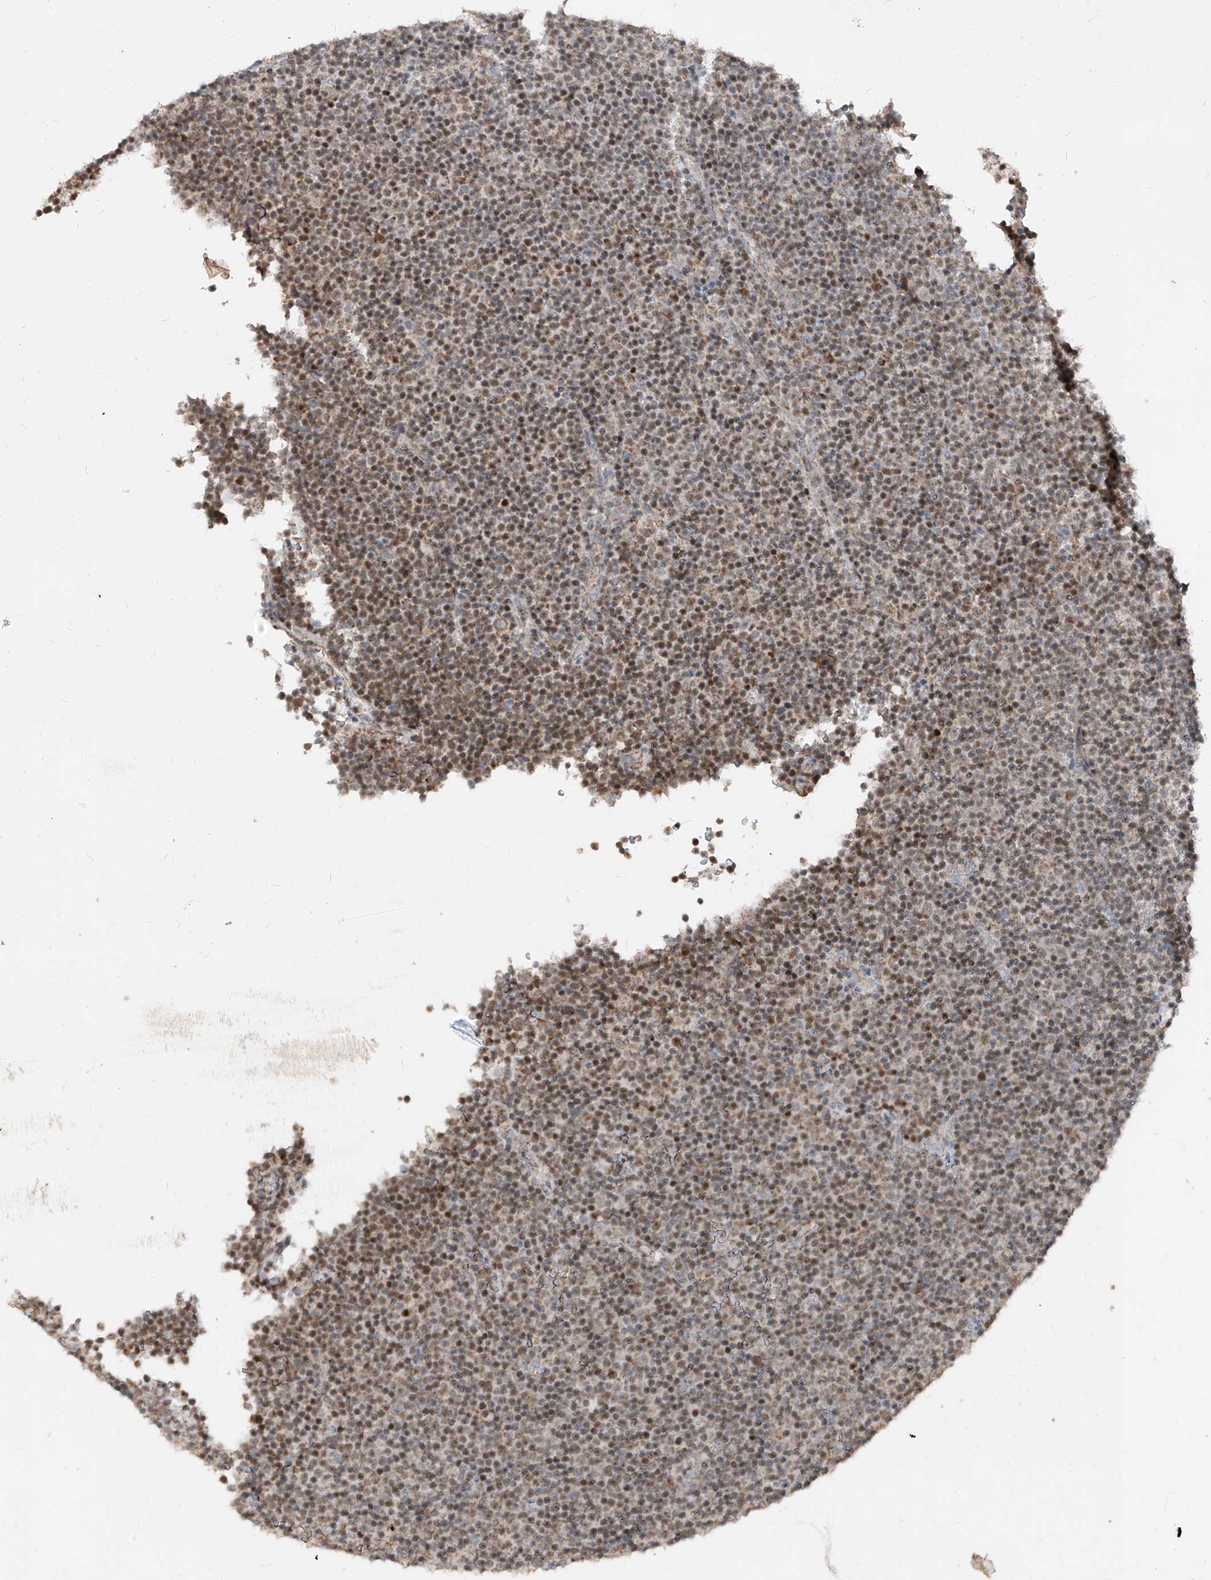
{"staining": {"intensity": "moderate", "quantity": "25%-75%", "location": "cytoplasmic/membranous,nuclear"}, "tissue": "lymphoma", "cell_type": "Tumor cells", "image_type": "cancer", "snomed": [{"axis": "morphology", "description": "Malignant lymphoma, non-Hodgkin's type, Low grade"}, {"axis": "topography", "description": "Lymph node"}], "caption": "Immunohistochemistry (IHC) (DAB) staining of human lymphoma displays moderate cytoplasmic/membranous and nuclear protein staining in approximately 25%-75% of tumor cells. (DAB (3,3'-diaminobenzidine) = brown stain, brightfield microscopy at high magnification).", "gene": "NDUFB3", "patient": {"sex": "female", "age": 67}}